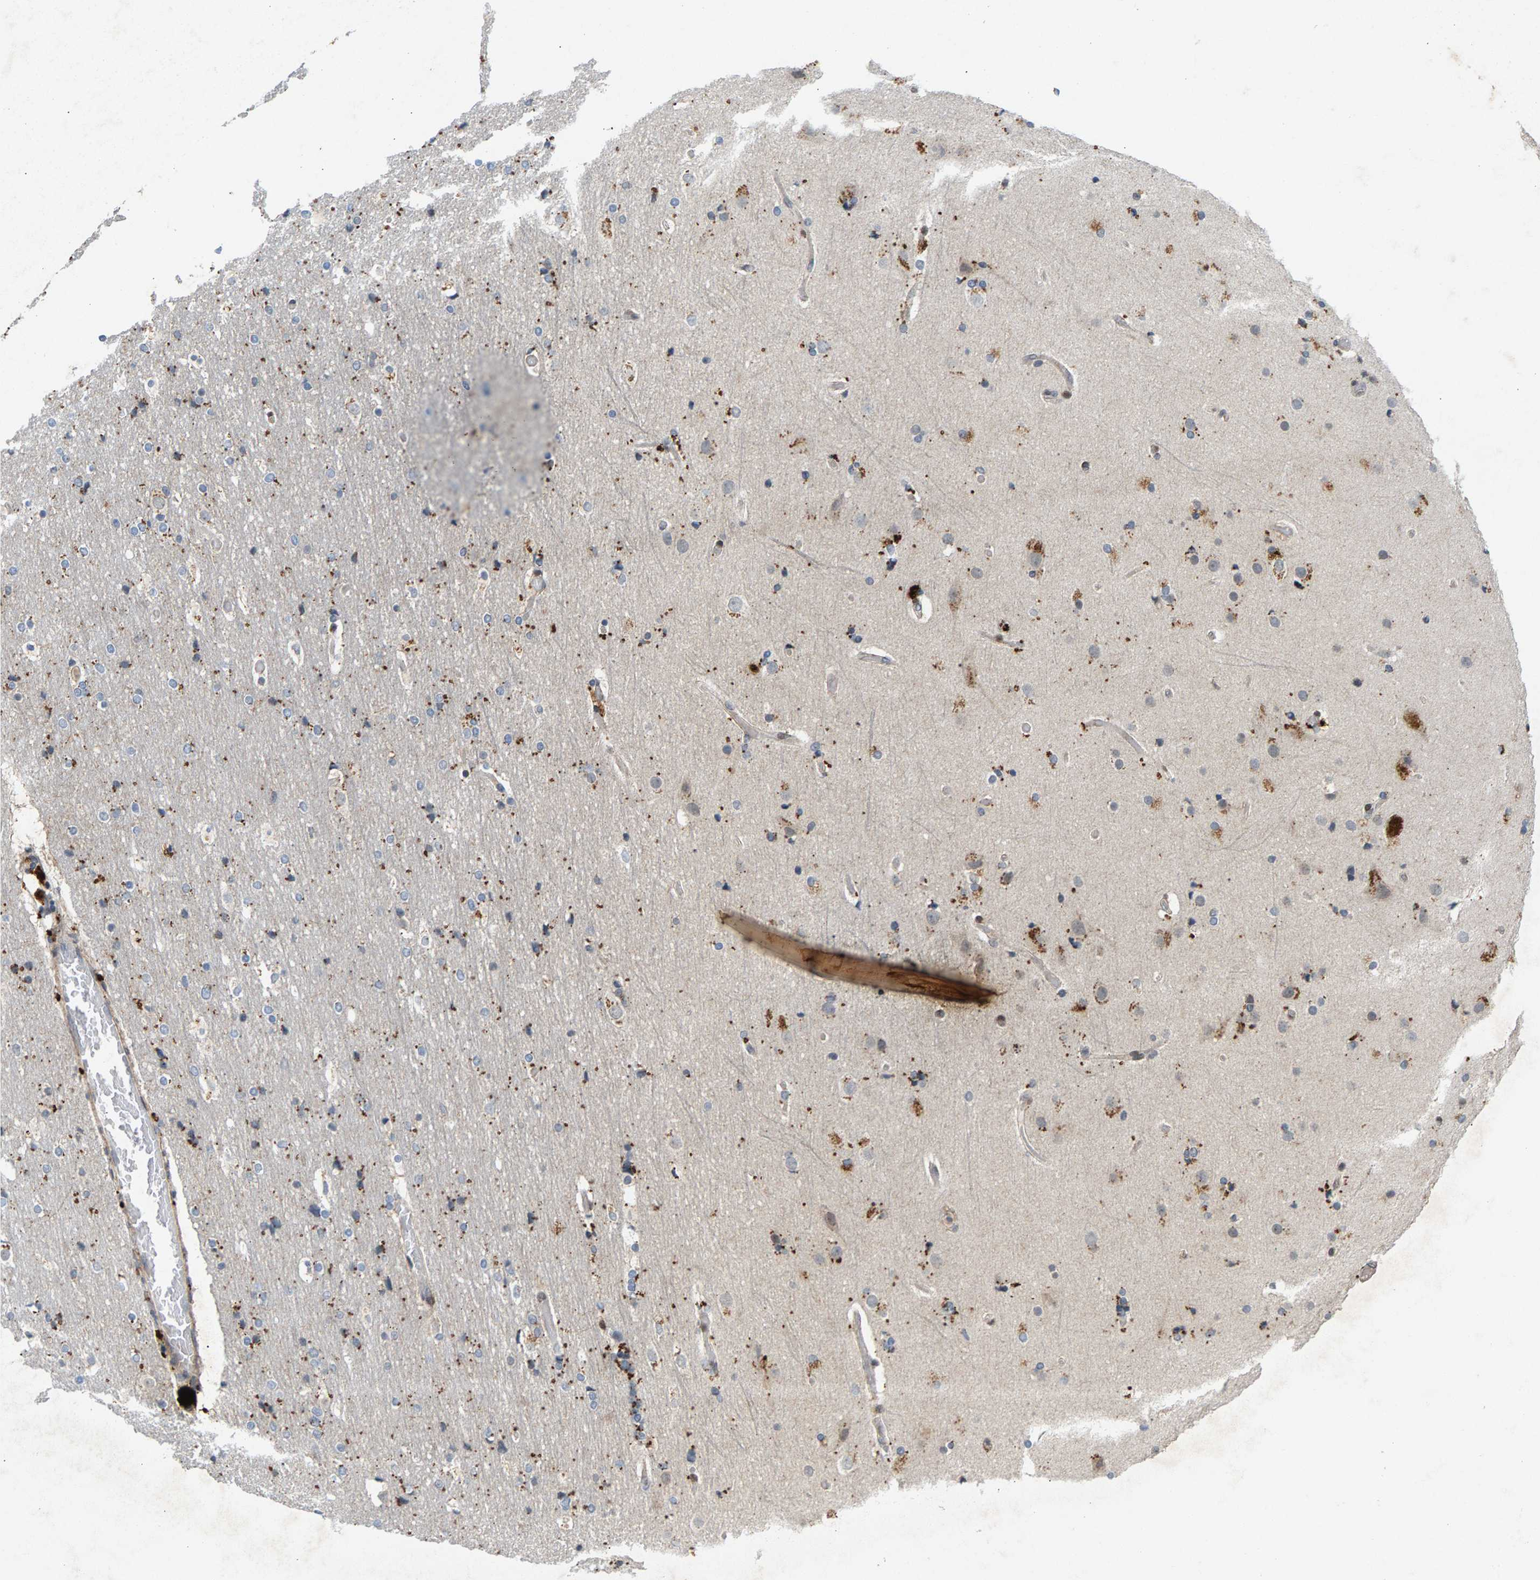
{"staining": {"intensity": "weak", "quantity": "25%-75%", "location": "cytoplasmic/membranous"}, "tissue": "cerebral cortex", "cell_type": "Endothelial cells", "image_type": "normal", "snomed": [{"axis": "morphology", "description": "Normal tissue, NOS"}, {"axis": "topography", "description": "Cerebral cortex"}], "caption": "Immunohistochemistry (IHC) micrograph of normal cerebral cortex: human cerebral cortex stained using immunohistochemistry demonstrates low levels of weak protein expression localized specifically in the cytoplasmic/membranous of endothelial cells, appearing as a cytoplasmic/membranous brown color.", "gene": "ZPR1", "patient": {"sex": "male", "age": 57}}